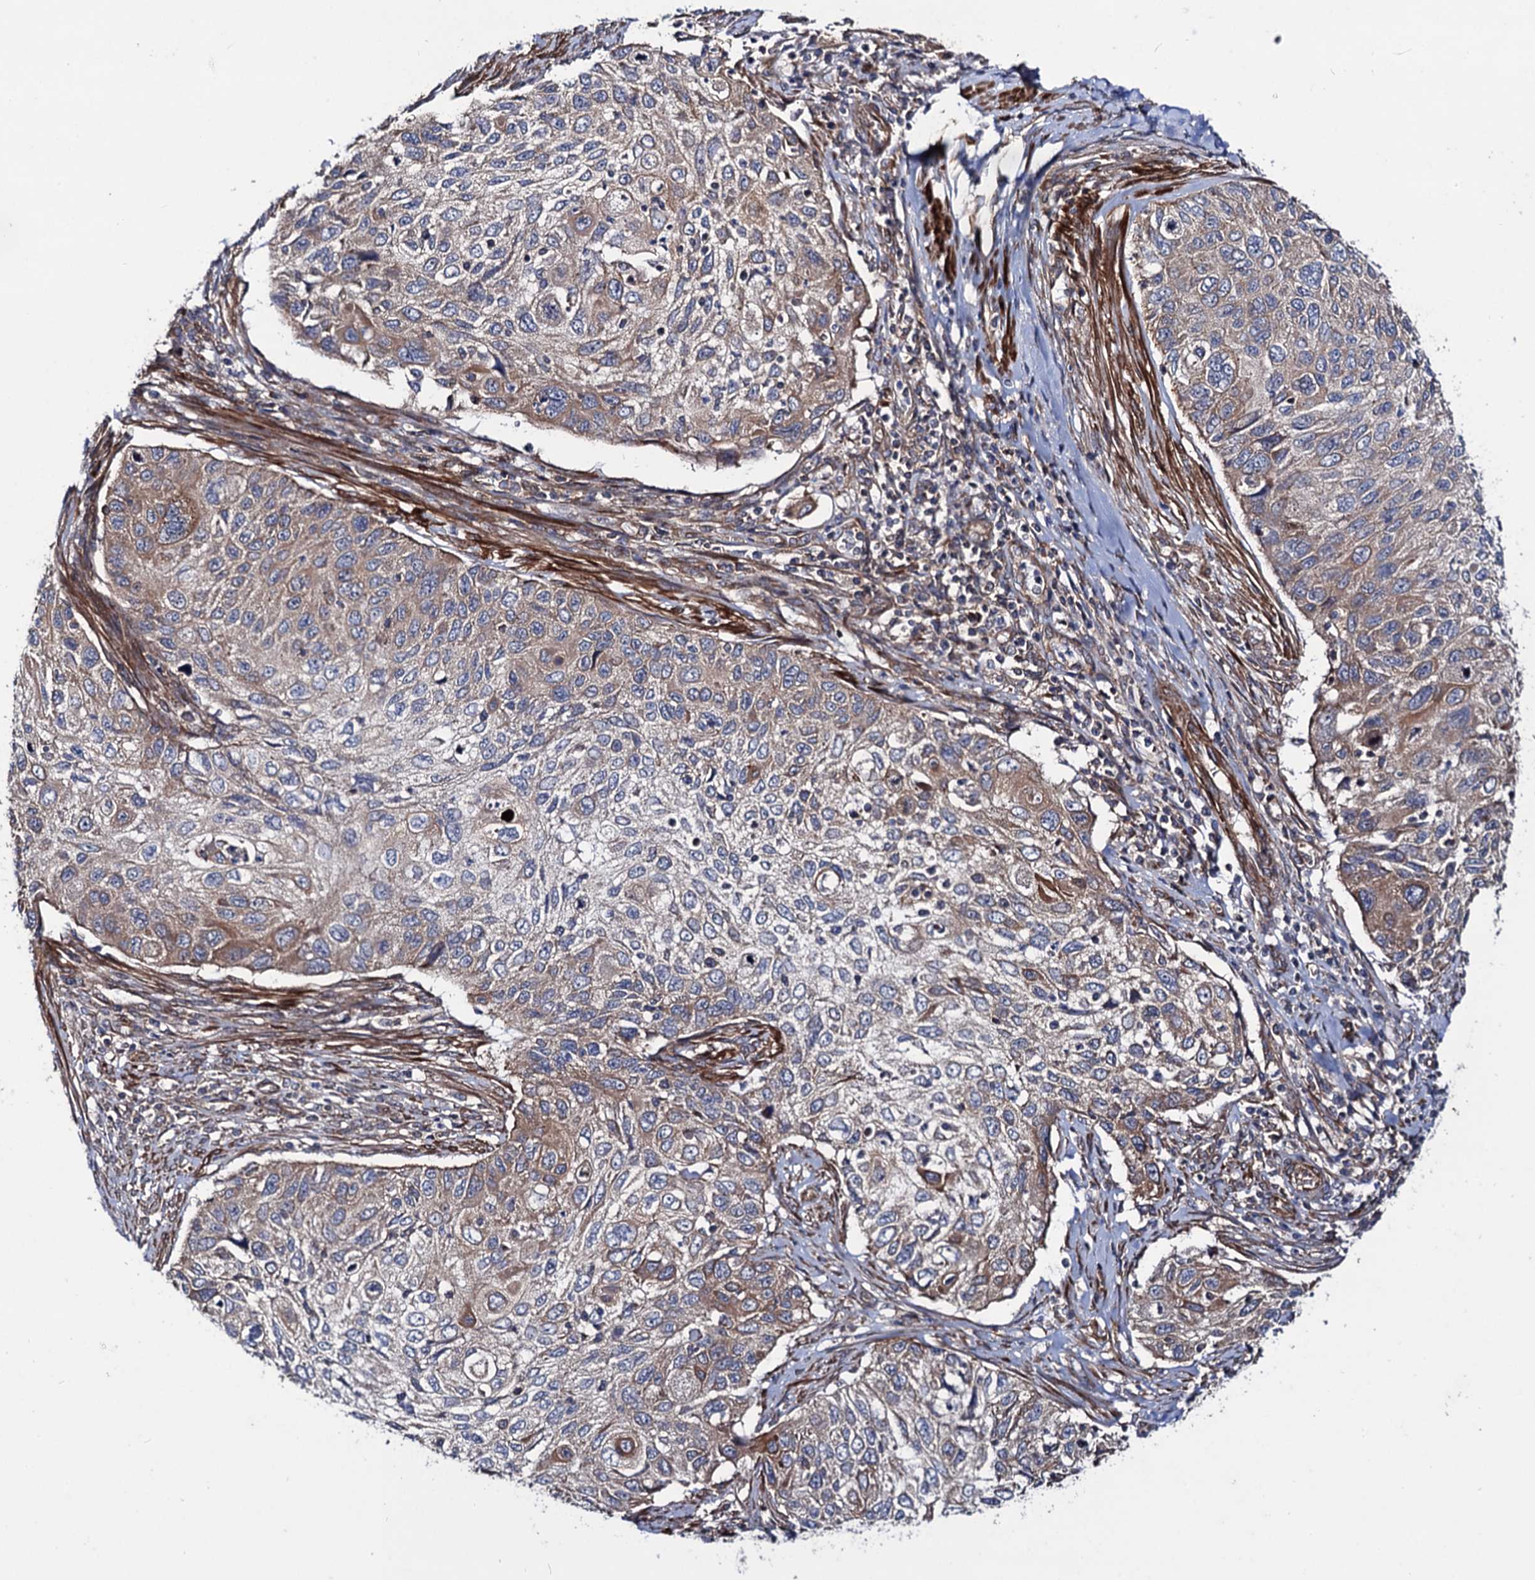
{"staining": {"intensity": "moderate", "quantity": "<25%", "location": "cytoplasmic/membranous"}, "tissue": "cervical cancer", "cell_type": "Tumor cells", "image_type": "cancer", "snomed": [{"axis": "morphology", "description": "Squamous cell carcinoma, NOS"}, {"axis": "topography", "description": "Cervix"}], "caption": "A photomicrograph of cervical cancer stained for a protein reveals moderate cytoplasmic/membranous brown staining in tumor cells.", "gene": "DYDC1", "patient": {"sex": "female", "age": 70}}